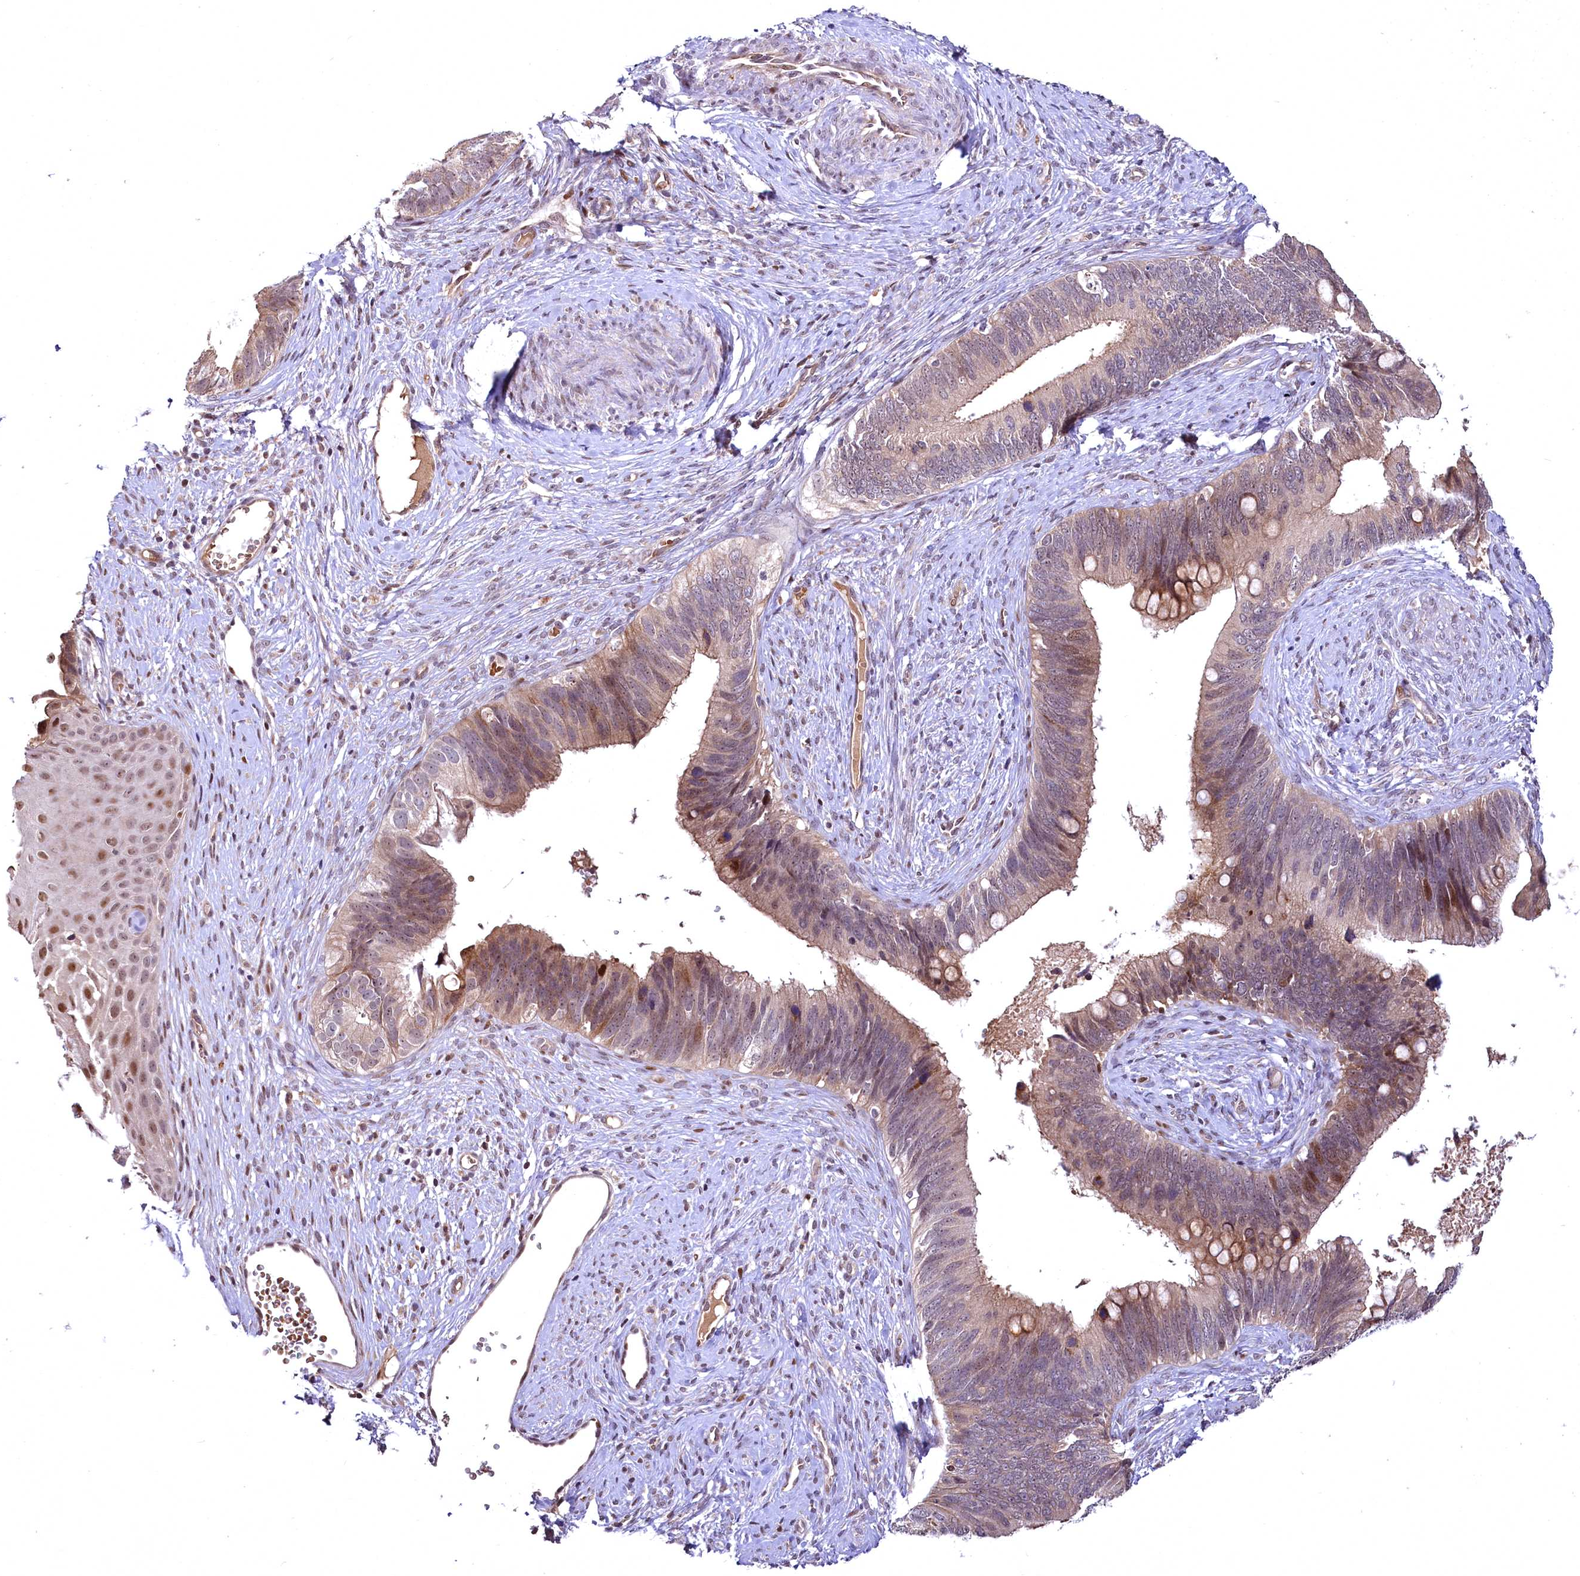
{"staining": {"intensity": "moderate", "quantity": "25%-75%", "location": "cytoplasmic/membranous,nuclear"}, "tissue": "cervical cancer", "cell_type": "Tumor cells", "image_type": "cancer", "snomed": [{"axis": "morphology", "description": "Adenocarcinoma, NOS"}, {"axis": "topography", "description": "Cervix"}], "caption": "Protein staining of cervical cancer (adenocarcinoma) tissue displays moderate cytoplasmic/membranous and nuclear staining in about 25%-75% of tumor cells.", "gene": "N4BP2L1", "patient": {"sex": "female", "age": 42}}